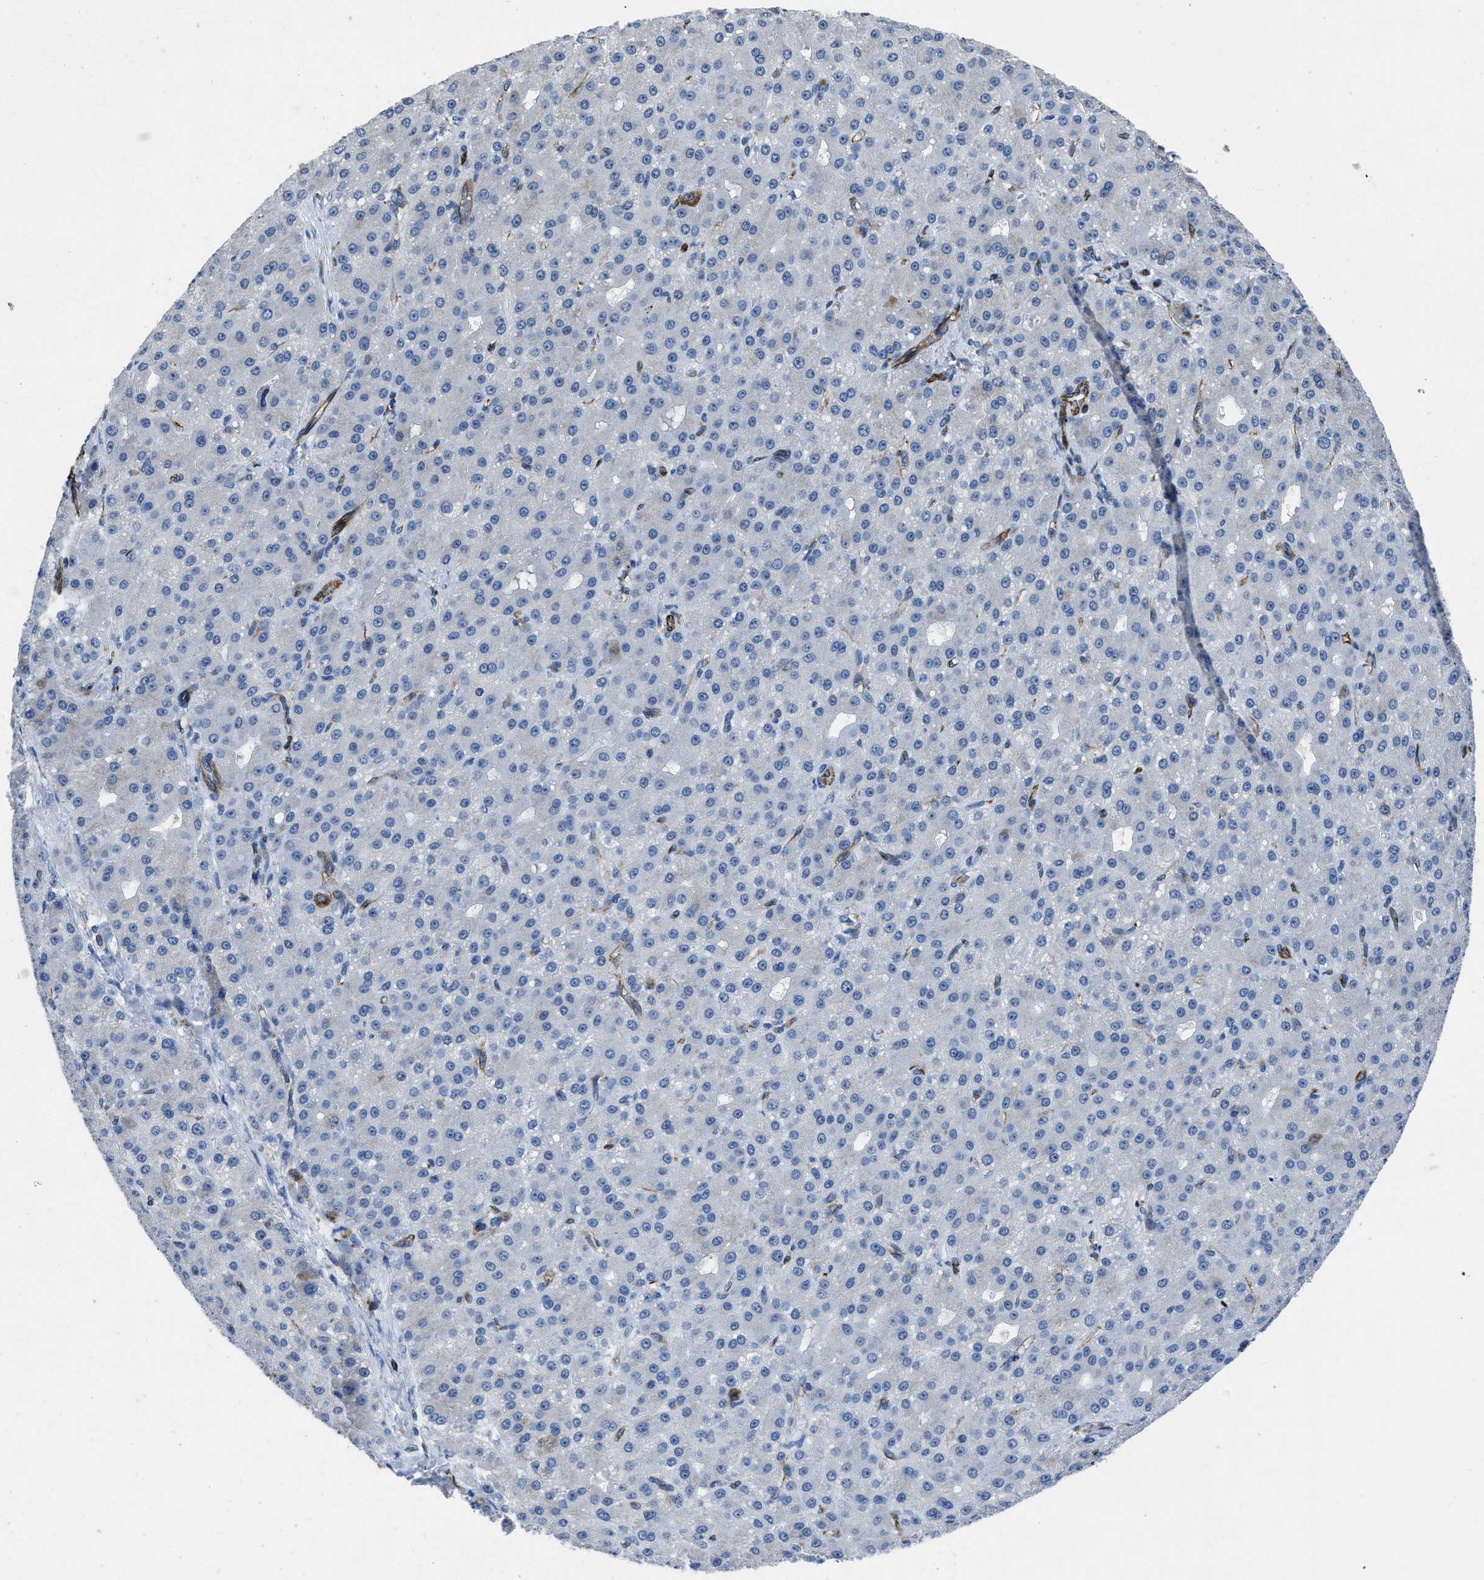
{"staining": {"intensity": "moderate", "quantity": "<25%", "location": "cytoplasmic/membranous"}, "tissue": "liver cancer", "cell_type": "Tumor cells", "image_type": "cancer", "snomed": [{"axis": "morphology", "description": "Carcinoma, Hepatocellular, NOS"}, {"axis": "topography", "description": "Liver"}], "caption": "Moderate cytoplasmic/membranous positivity is identified in approximately <25% of tumor cells in hepatocellular carcinoma (liver).", "gene": "ITGA3", "patient": {"sex": "male", "age": 67}}